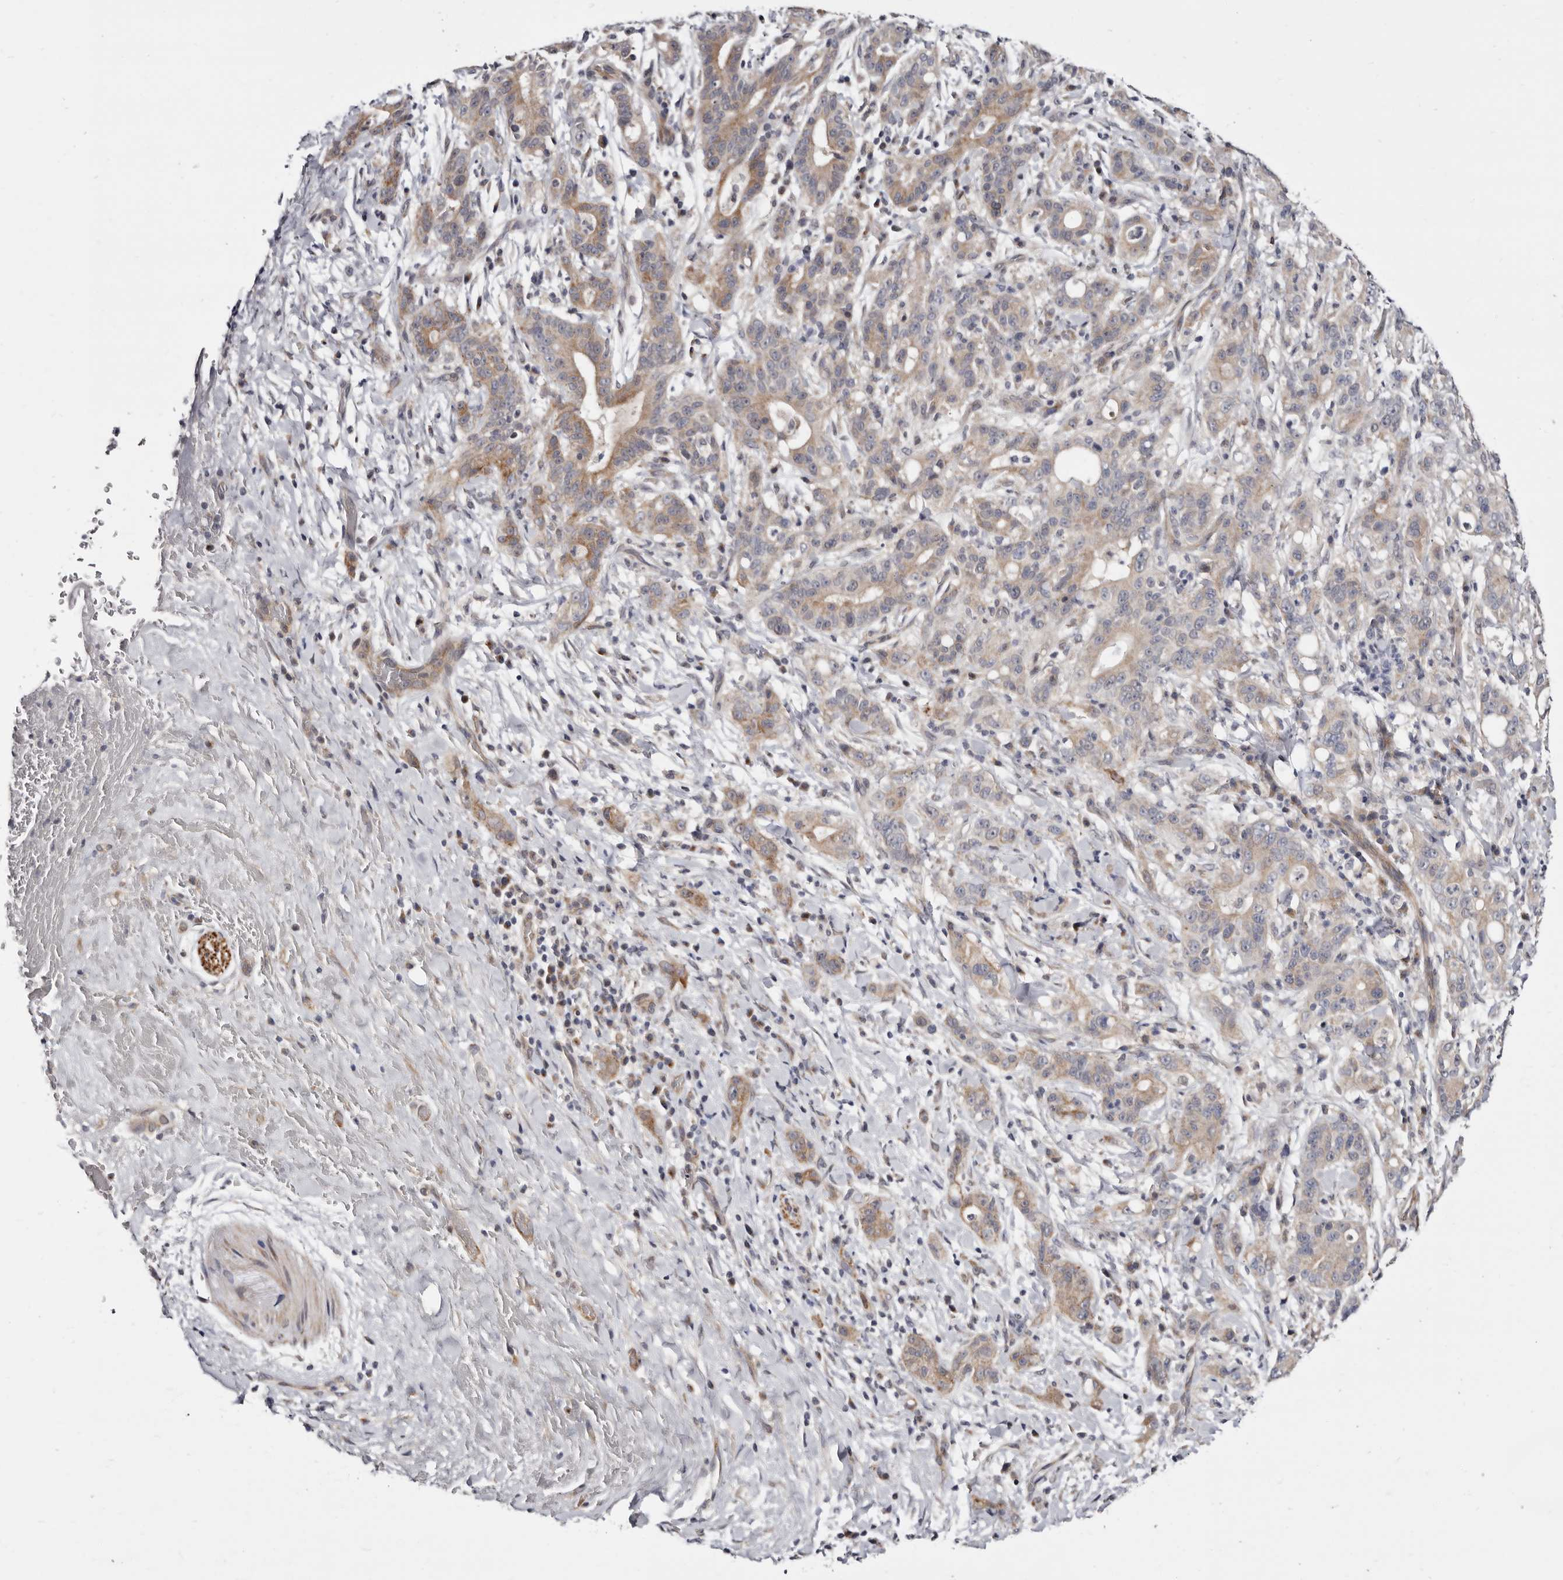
{"staining": {"intensity": "moderate", "quantity": "25%-75%", "location": "cytoplasmic/membranous"}, "tissue": "liver cancer", "cell_type": "Tumor cells", "image_type": "cancer", "snomed": [{"axis": "morphology", "description": "Cholangiocarcinoma"}, {"axis": "topography", "description": "Liver"}], "caption": "Liver cholangiocarcinoma stained for a protein exhibits moderate cytoplasmic/membranous positivity in tumor cells. The protein of interest is stained brown, and the nuclei are stained in blue (DAB (3,3'-diaminobenzidine) IHC with brightfield microscopy, high magnification).", "gene": "KLHL4", "patient": {"sex": "female", "age": 38}}